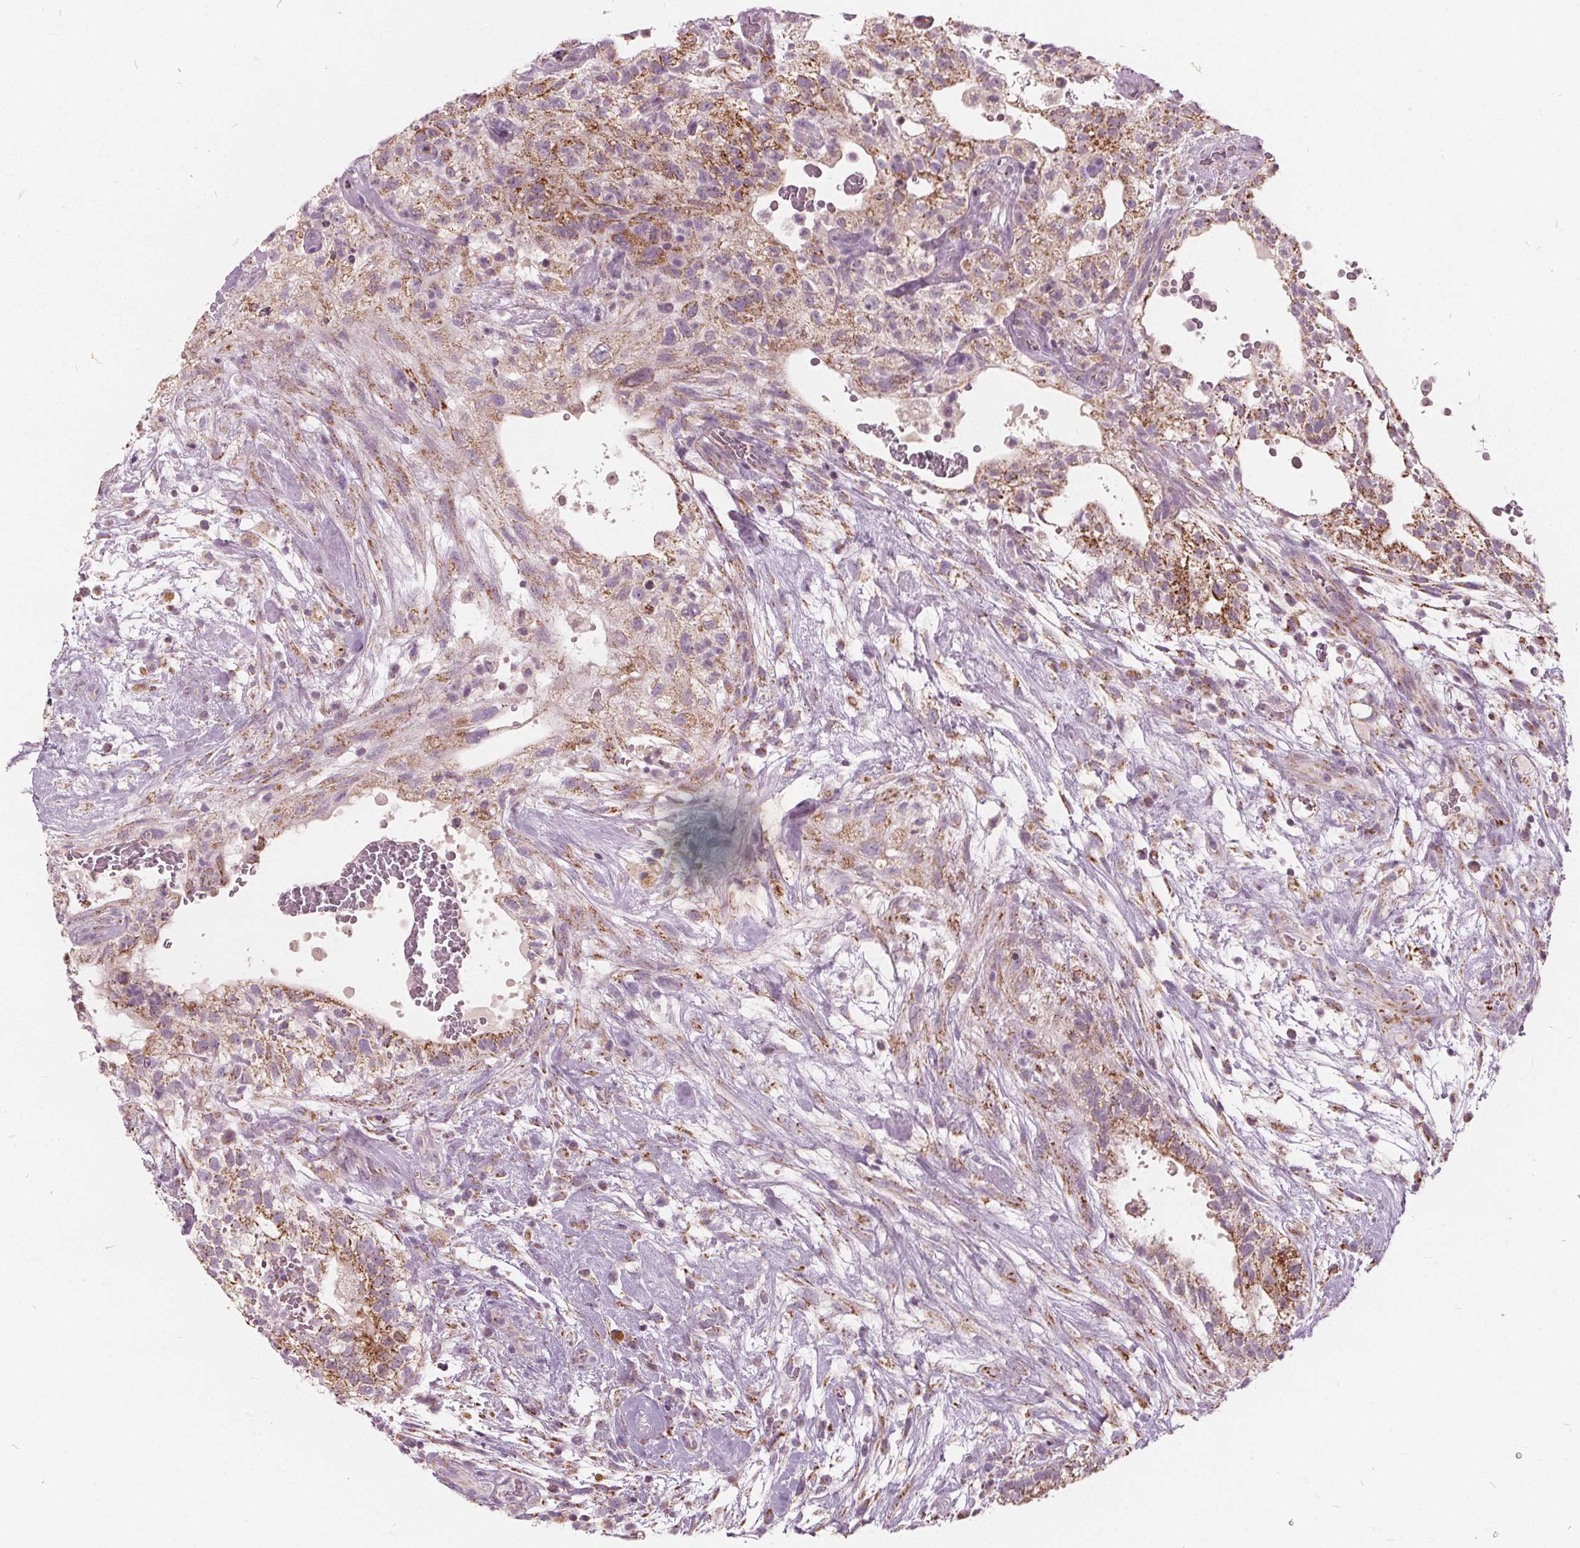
{"staining": {"intensity": "moderate", "quantity": ">75%", "location": "cytoplasmic/membranous"}, "tissue": "testis cancer", "cell_type": "Tumor cells", "image_type": "cancer", "snomed": [{"axis": "morphology", "description": "Normal tissue, NOS"}, {"axis": "morphology", "description": "Carcinoma, Embryonal, NOS"}, {"axis": "topography", "description": "Testis"}], "caption": "Immunohistochemical staining of testis cancer (embryonal carcinoma) demonstrates moderate cytoplasmic/membranous protein expression in approximately >75% of tumor cells.", "gene": "ECI2", "patient": {"sex": "male", "age": 32}}